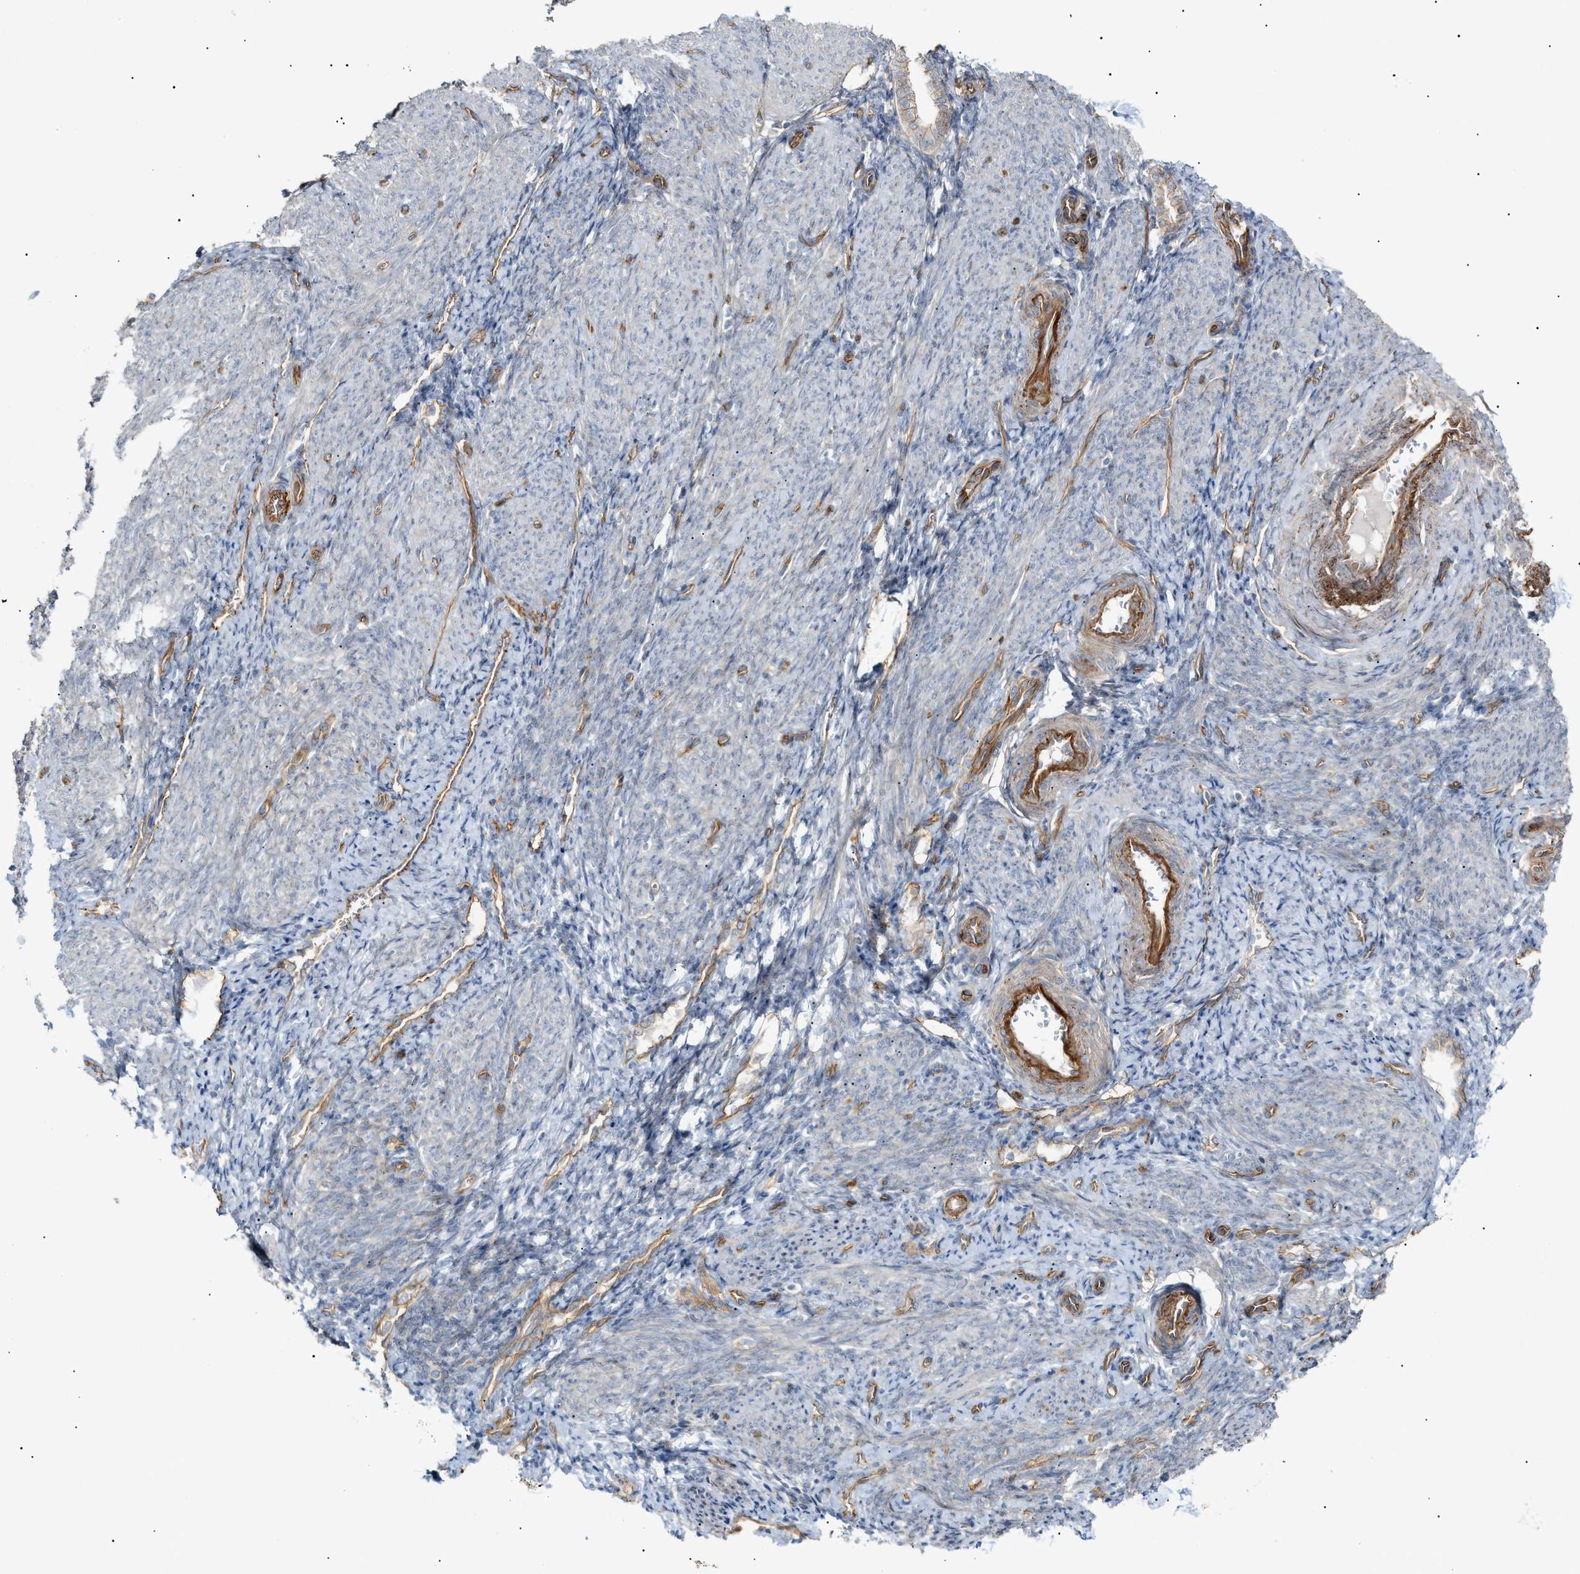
{"staining": {"intensity": "negative", "quantity": "none", "location": "none"}, "tissue": "endometrium", "cell_type": "Cells in endometrial stroma", "image_type": "normal", "snomed": [{"axis": "morphology", "description": "Normal tissue, NOS"}, {"axis": "topography", "description": "Endometrium"}], "caption": "This is an immunohistochemistry photomicrograph of benign human endometrium. There is no staining in cells in endometrial stroma.", "gene": "ZFHX2", "patient": {"sex": "female", "age": 50}}